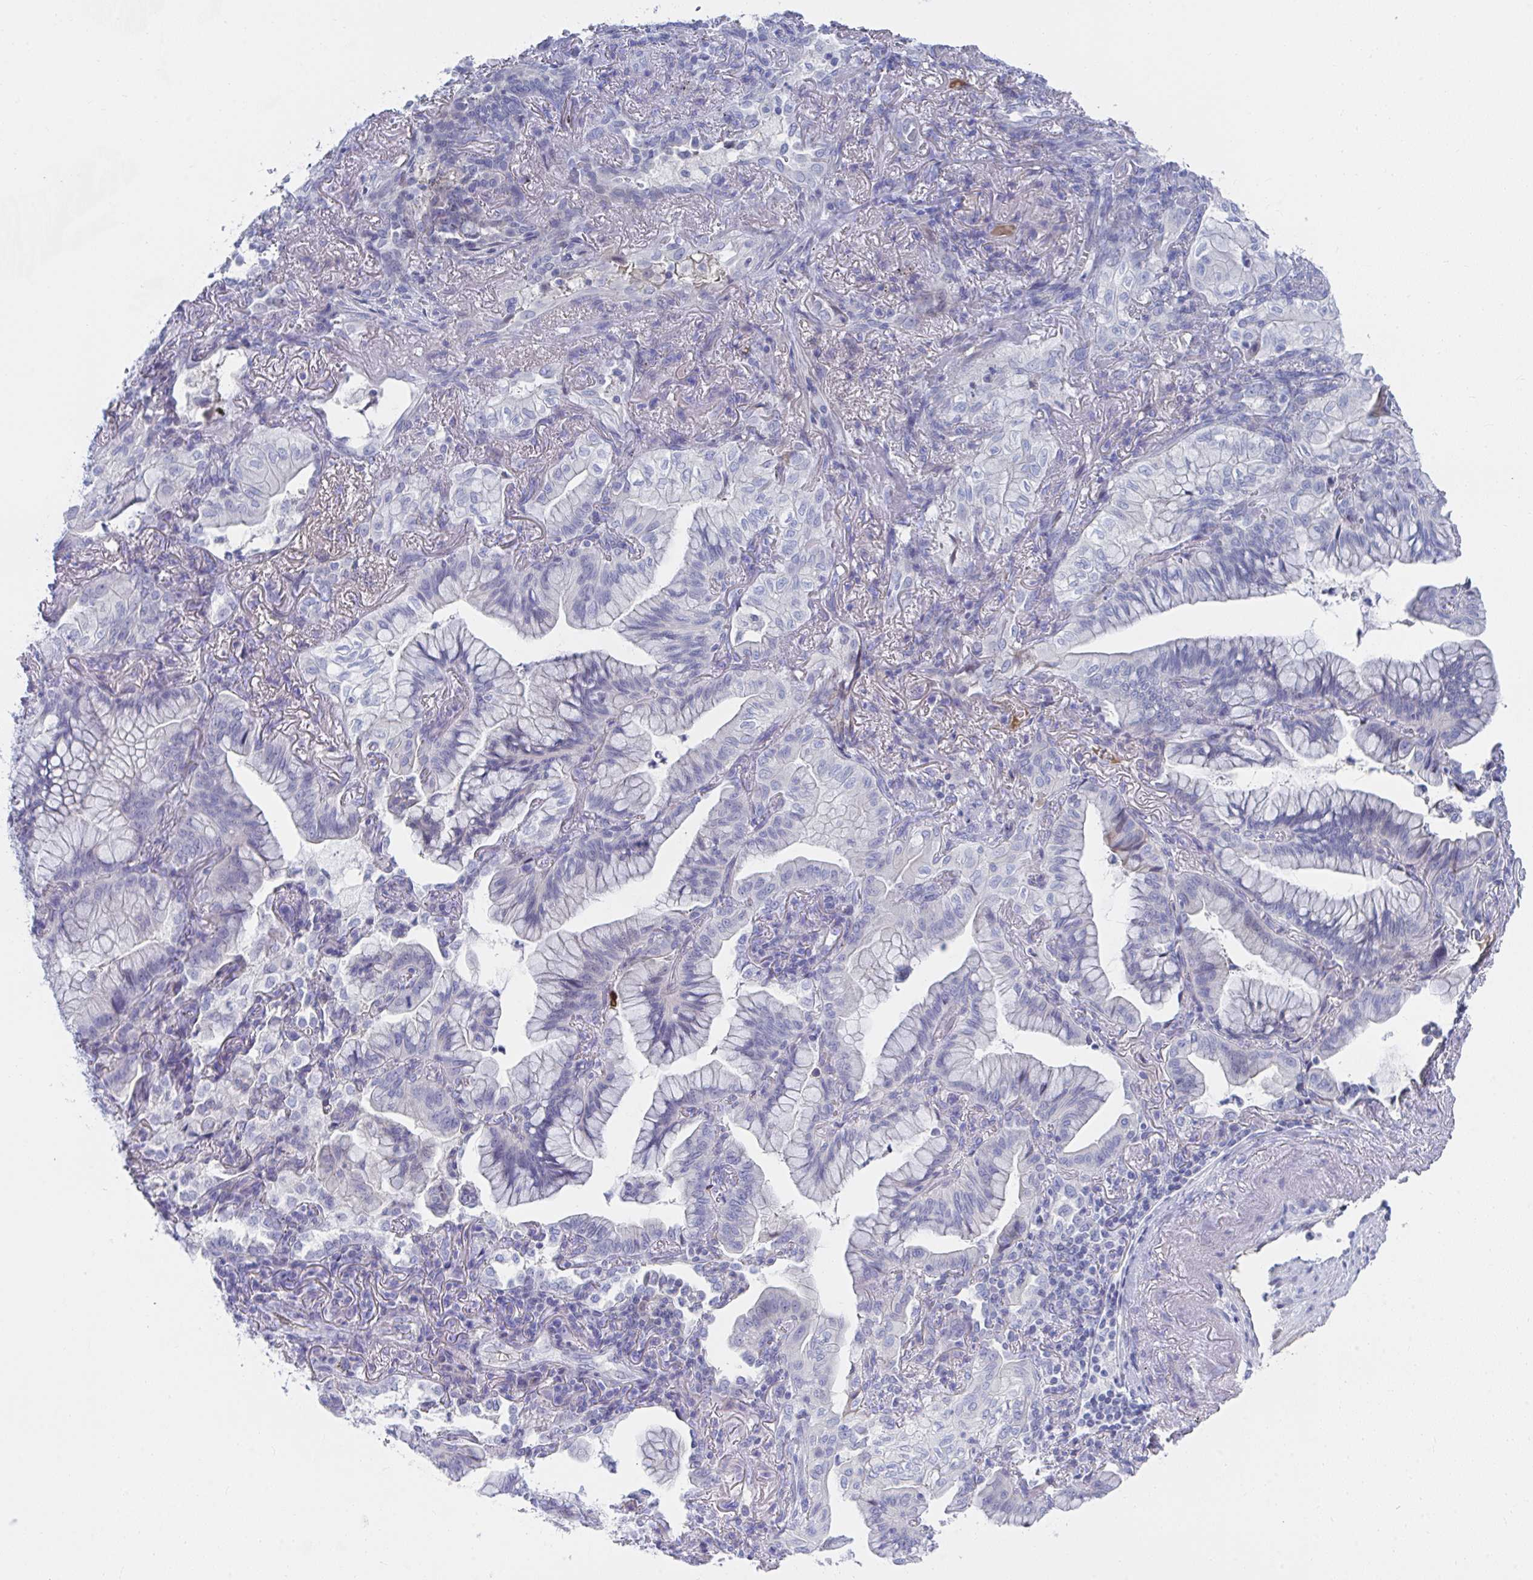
{"staining": {"intensity": "negative", "quantity": "none", "location": "none"}, "tissue": "lung cancer", "cell_type": "Tumor cells", "image_type": "cancer", "snomed": [{"axis": "morphology", "description": "Adenocarcinoma, NOS"}, {"axis": "topography", "description": "Lung"}], "caption": "Micrograph shows no protein positivity in tumor cells of lung adenocarcinoma tissue.", "gene": "TNFAIP6", "patient": {"sex": "male", "age": 77}}